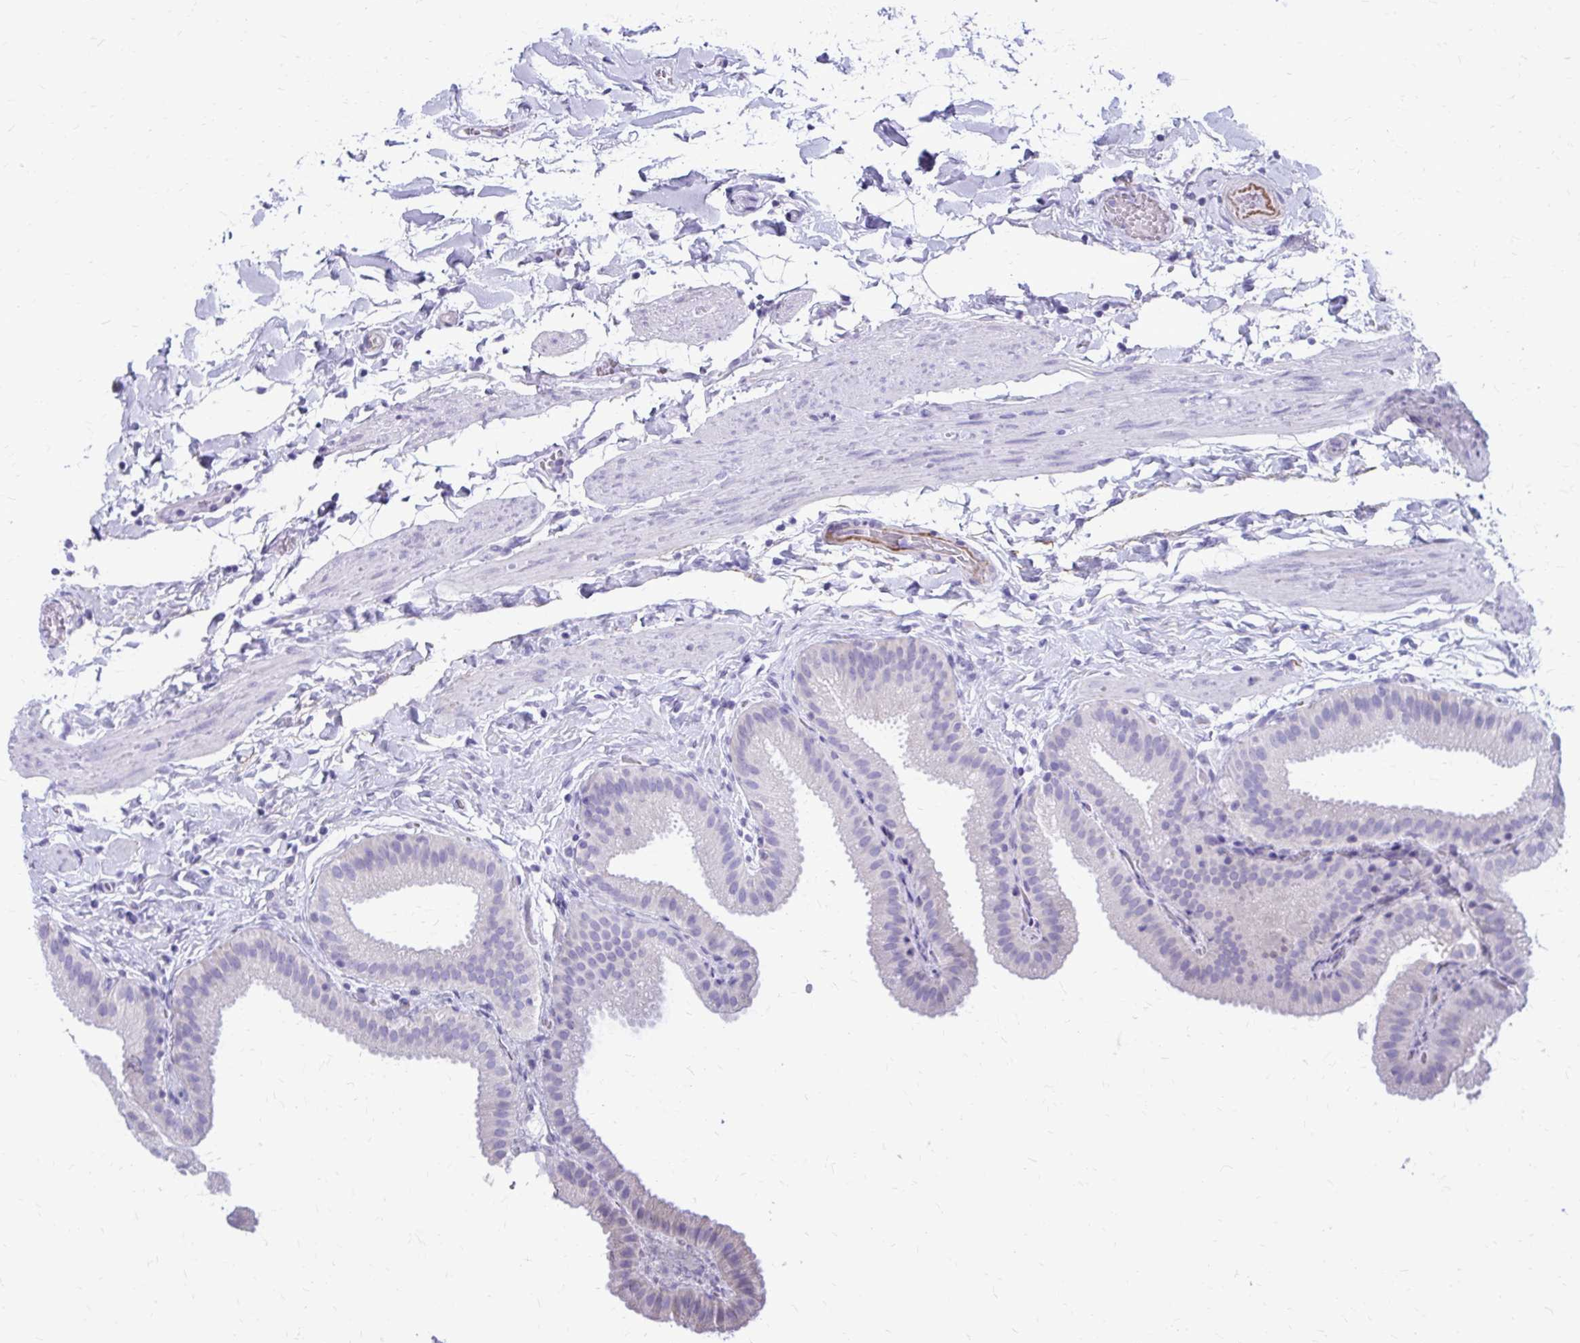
{"staining": {"intensity": "negative", "quantity": "none", "location": "none"}, "tissue": "gallbladder", "cell_type": "Glandular cells", "image_type": "normal", "snomed": [{"axis": "morphology", "description": "Normal tissue, NOS"}, {"axis": "topography", "description": "Gallbladder"}], "caption": "High magnification brightfield microscopy of benign gallbladder stained with DAB (brown) and counterstained with hematoxylin (blue): glandular cells show no significant expression.", "gene": "SATL1", "patient": {"sex": "female", "age": 63}}